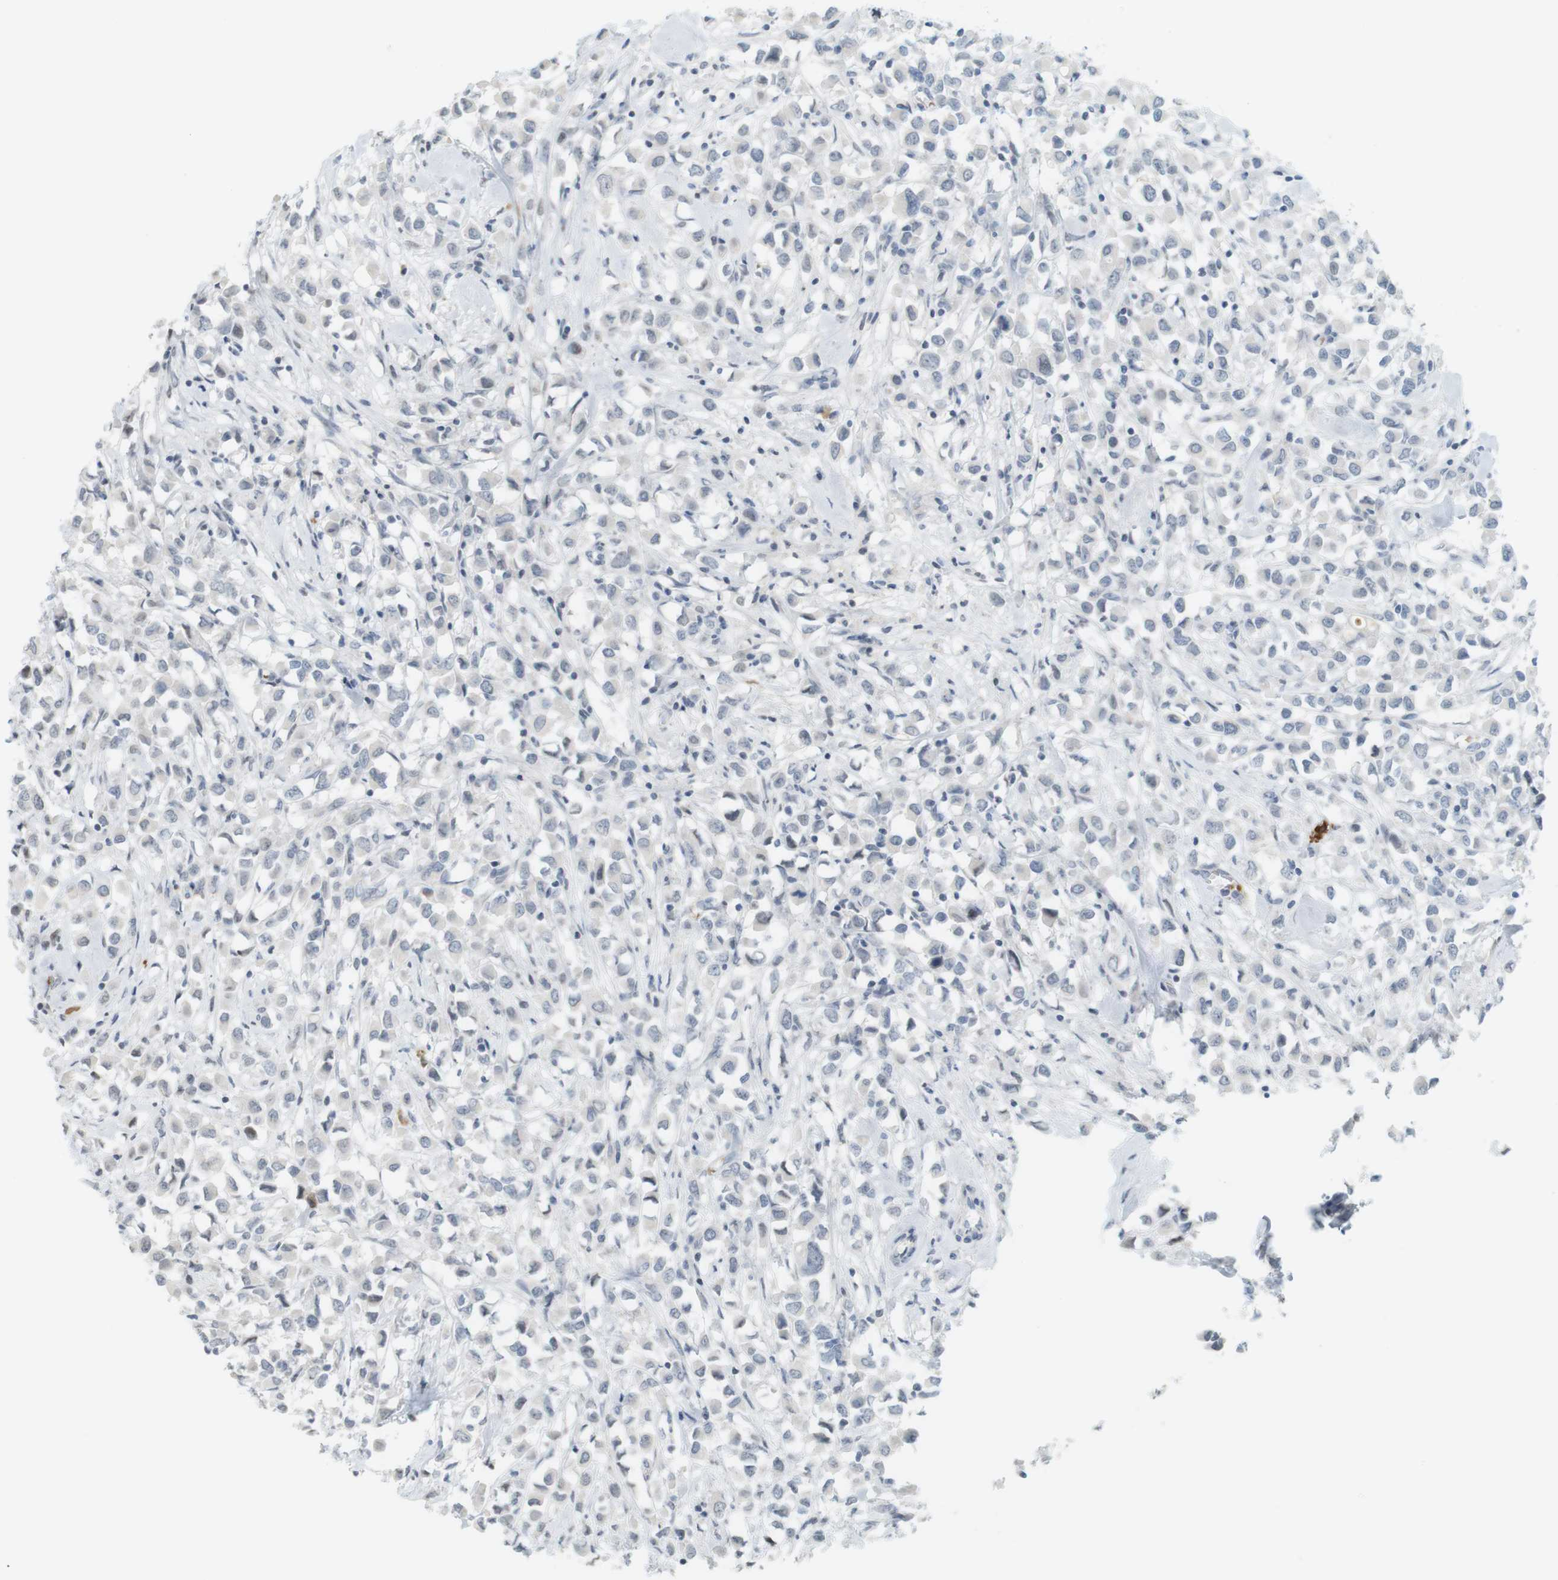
{"staining": {"intensity": "negative", "quantity": "none", "location": "none"}, "tissue": "breast cancer", "cell_type": "Tumor cells", "image_type": "cancer", "snomed": [{"axis": "morphology", "description": "Duct carcinoma"}, {"axis": "topography", "description": "Breast"}], "caption": "Tumor cells show no significant positivity in breast cancer. (Immunohistochemistry, brightfield microscopy, high magnification).", "gene": "DMC1", "patient": {"sex": "female", "age": 61}}